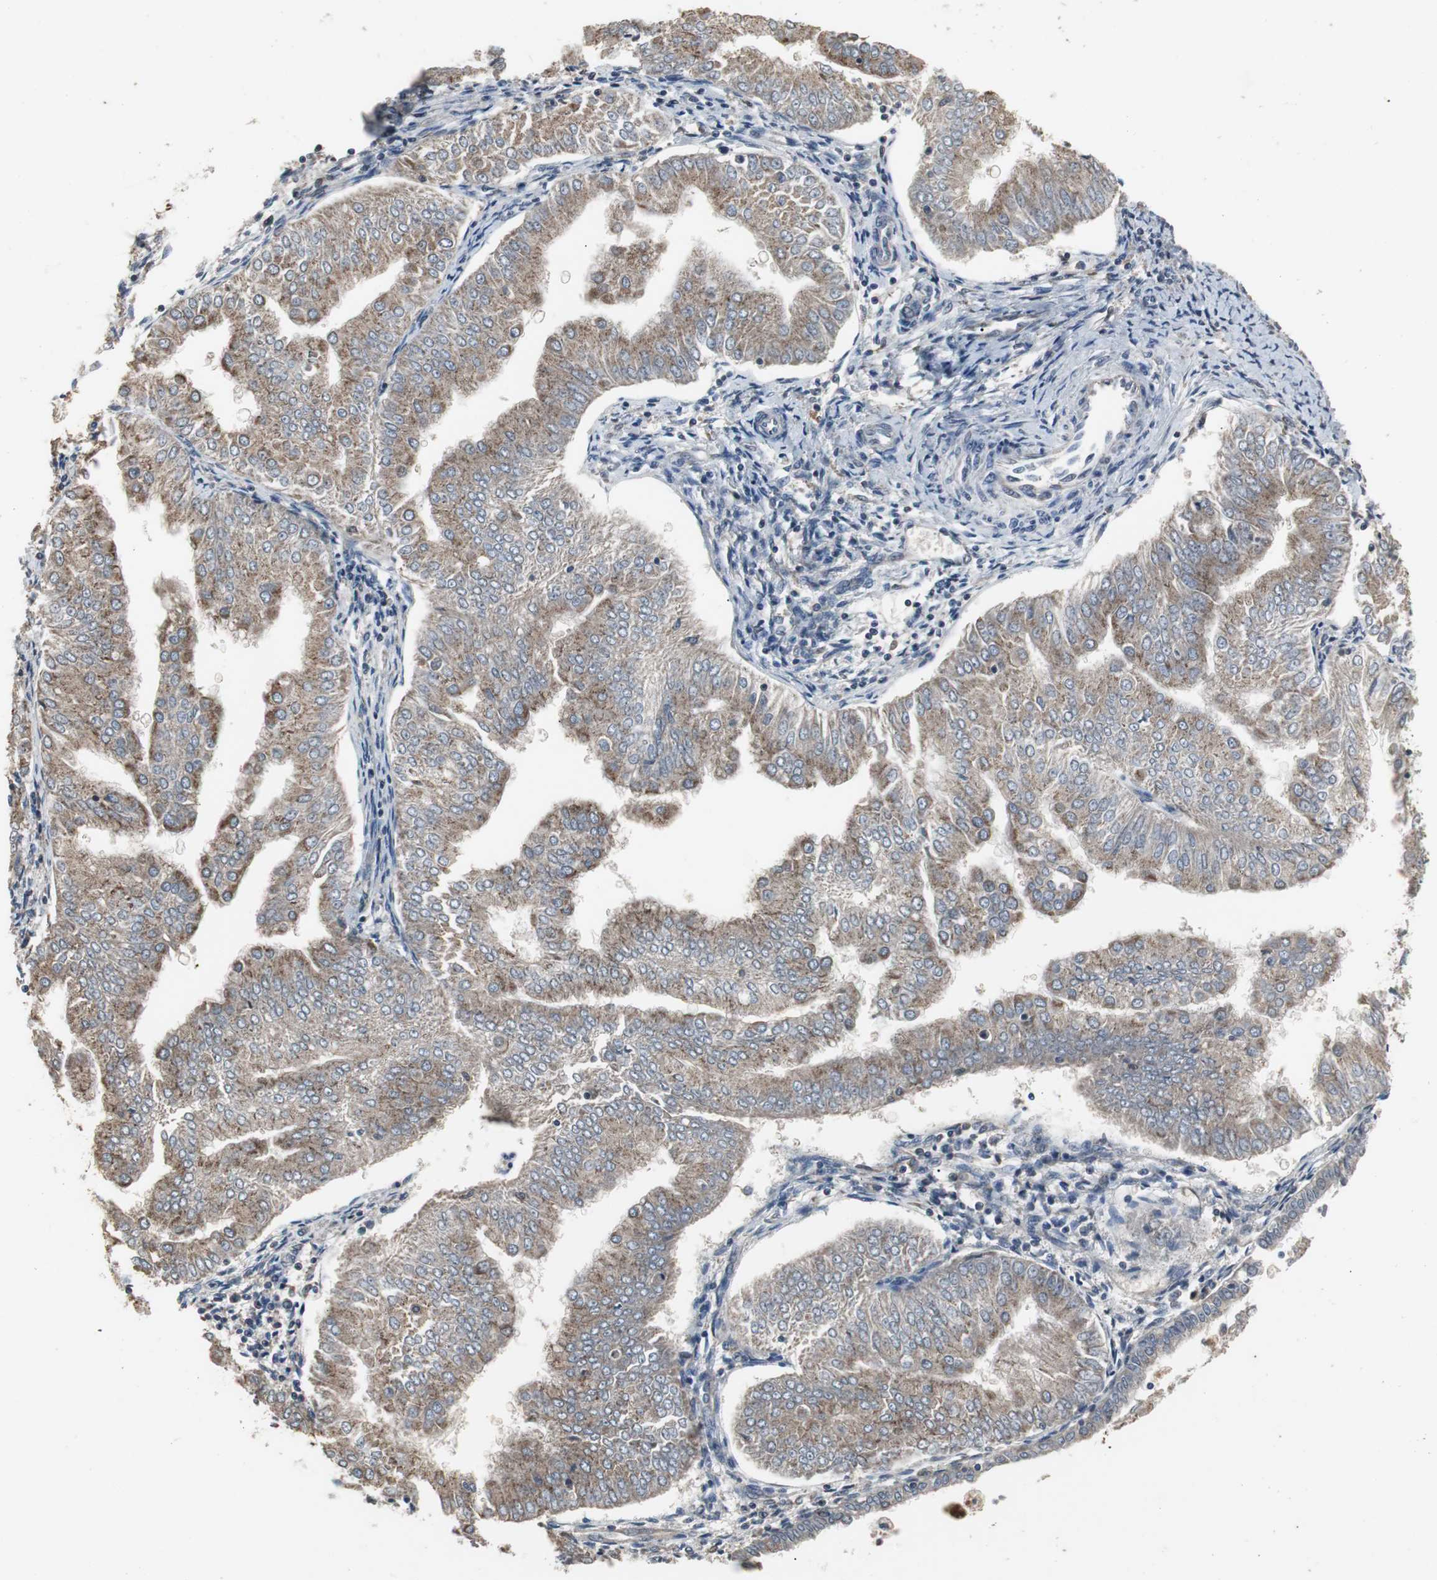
{"staining": {"intensity": "moderate", "quantity": ">75%", "location": "cytoplasmic/membranous"}, "tissue": "endometrial cancer", "cell_type": "Tumor cells", "image_type": "cancer", "snomed": [{"axis": "morphology", "description": "Adenocarcinoma, NOS"}, {"axis": "topography", "description": "Endometrium"}], "caption": "Moderate cytoplasmic/membranous positivity for a protein is present in about >75% of tumor cells of endometrial cancer (adenocarcinoma) using immunohistochemistry.", "gene": "NCF2", "patient": {"sex": "female", "age": 53}}